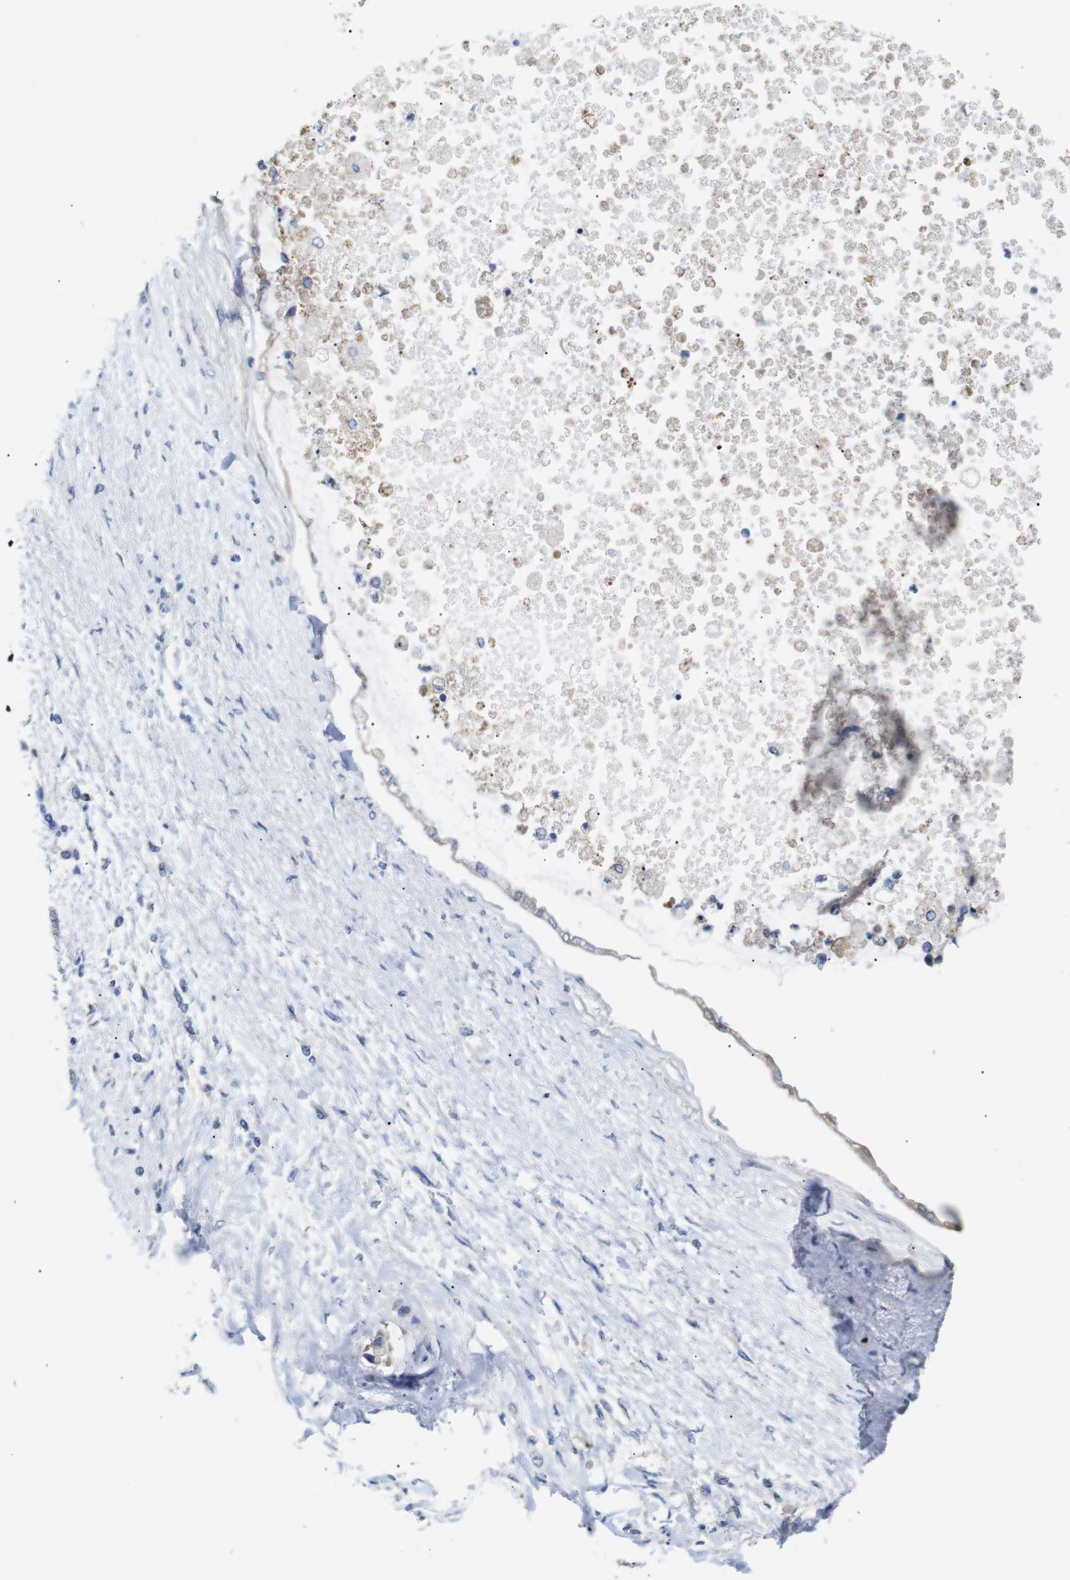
{"staining": {"intensity": "moderate", "quantity": ">75%", "location": "cytoplasmic/membranous"}, "tissue": "liver cancer", "cell_type": "Tumor cells", "image_type": "cancer", "snomed": [{"axis": "morphology", "description": "Cholangiocarcinoma"}, {"axis": "topography", "description": "Liver"}], "caption": "A micrograph of human cholangiocarcinoma (liver) stained for a protein shows moderate cytoplasmic/membranous brown staining in tumor cells.", "gene": "ALOX15", "patient": {"sex": "male", "age": 50}}